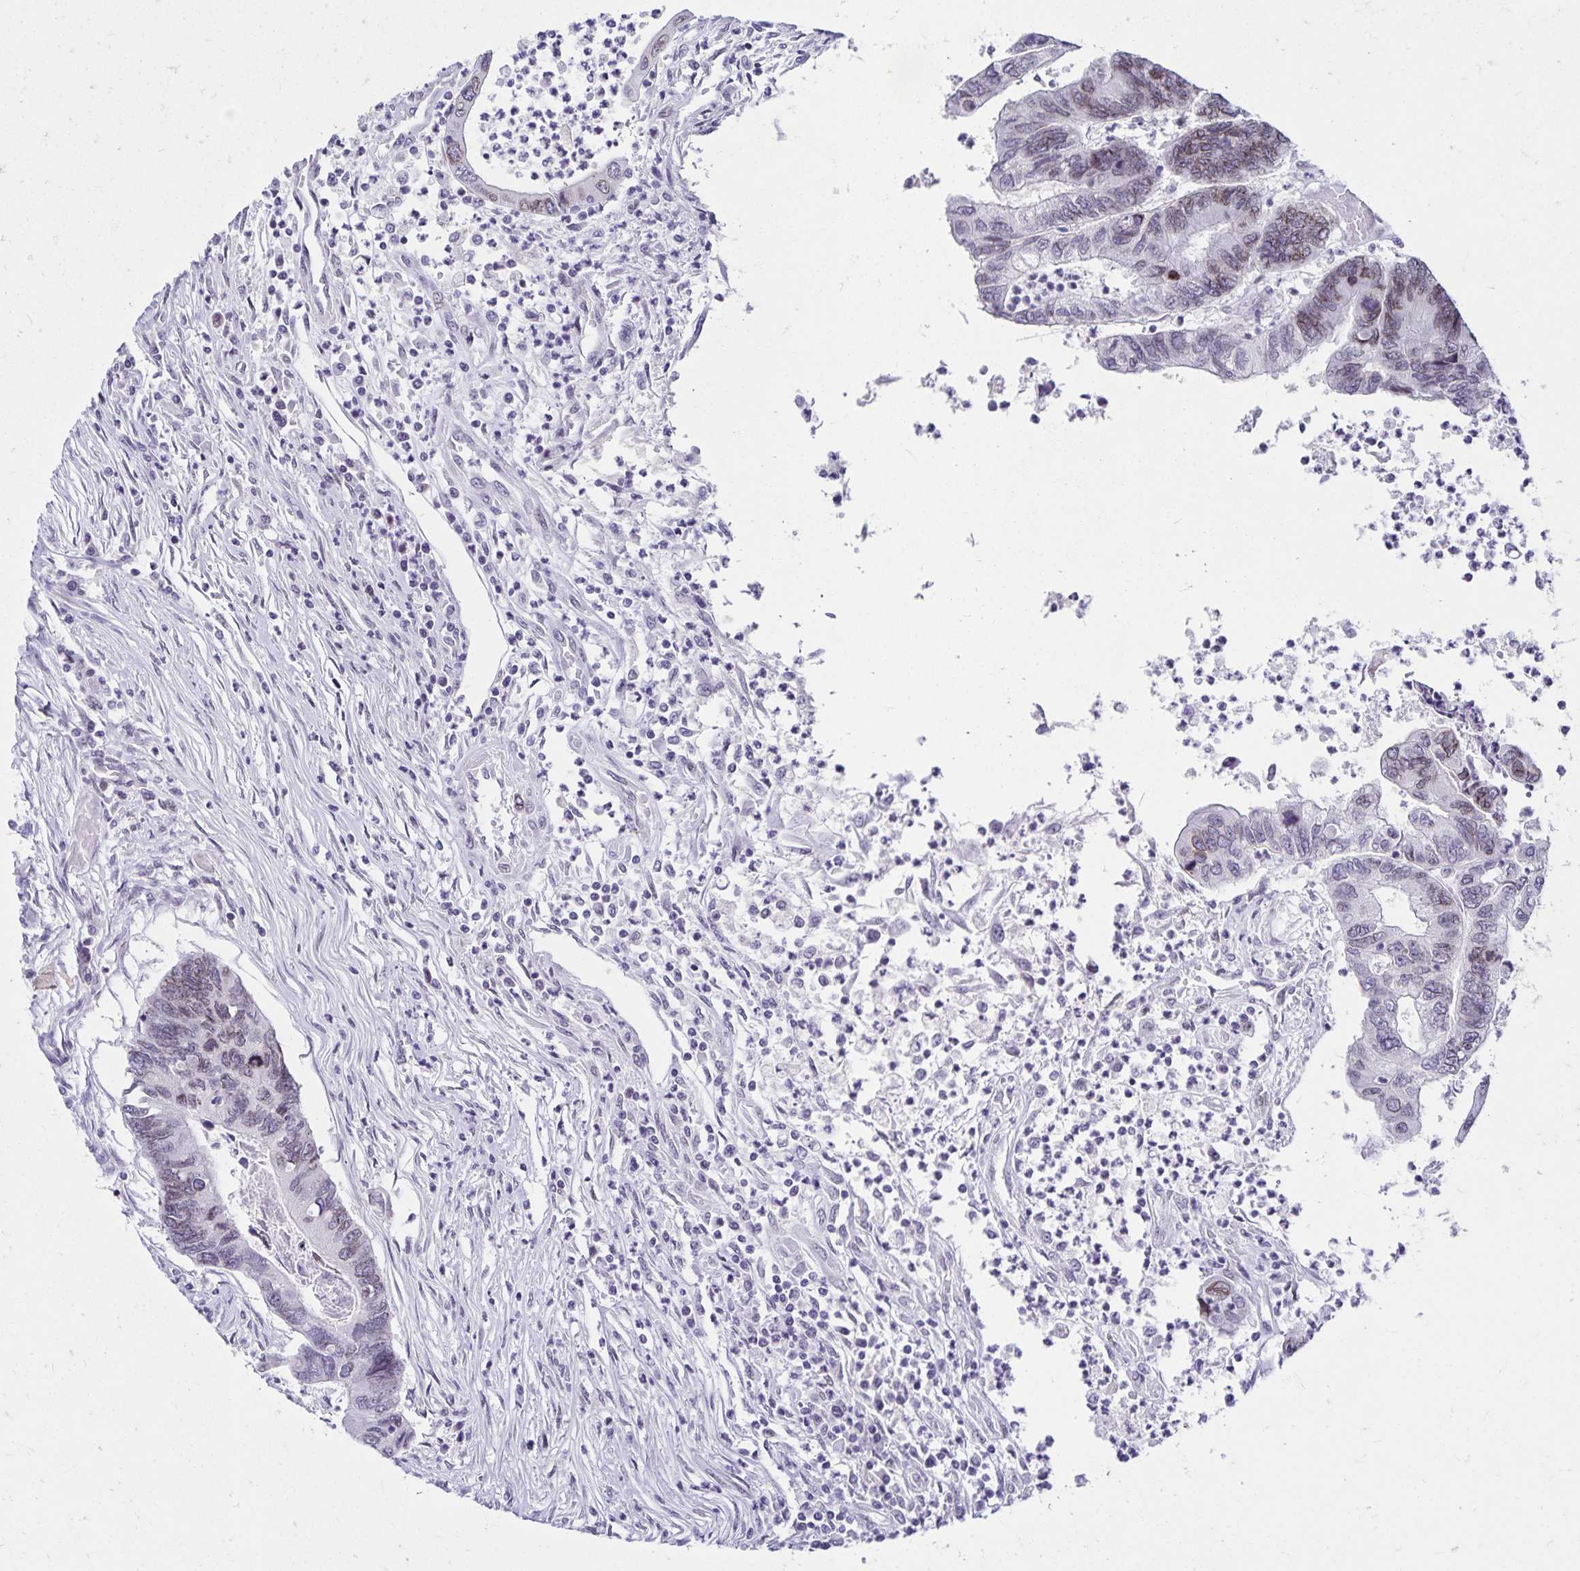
{"staining": {"intensity": "negative", "quantity": "none", "location": "none"}, "tissue": "colorectal cancer", "cell_type": "Tumor cells", "image_type": "cancer", "snomed": [{"axis": "morphology", "description": "Adenocarcinoma, NOS"}, {"axis": "topography", "description": "Colon"}], "caption": "The micrograph displays no significant expression in tumor cells of colorectal adenocarcinoma. The staining is performed using DAB (3,3'-diaminobenzidine) brown chromogen with nuclei counter-stained in using hematoxylin.", "gene": "FAM166C", "patient": {"sex": "female", "age": 67}}